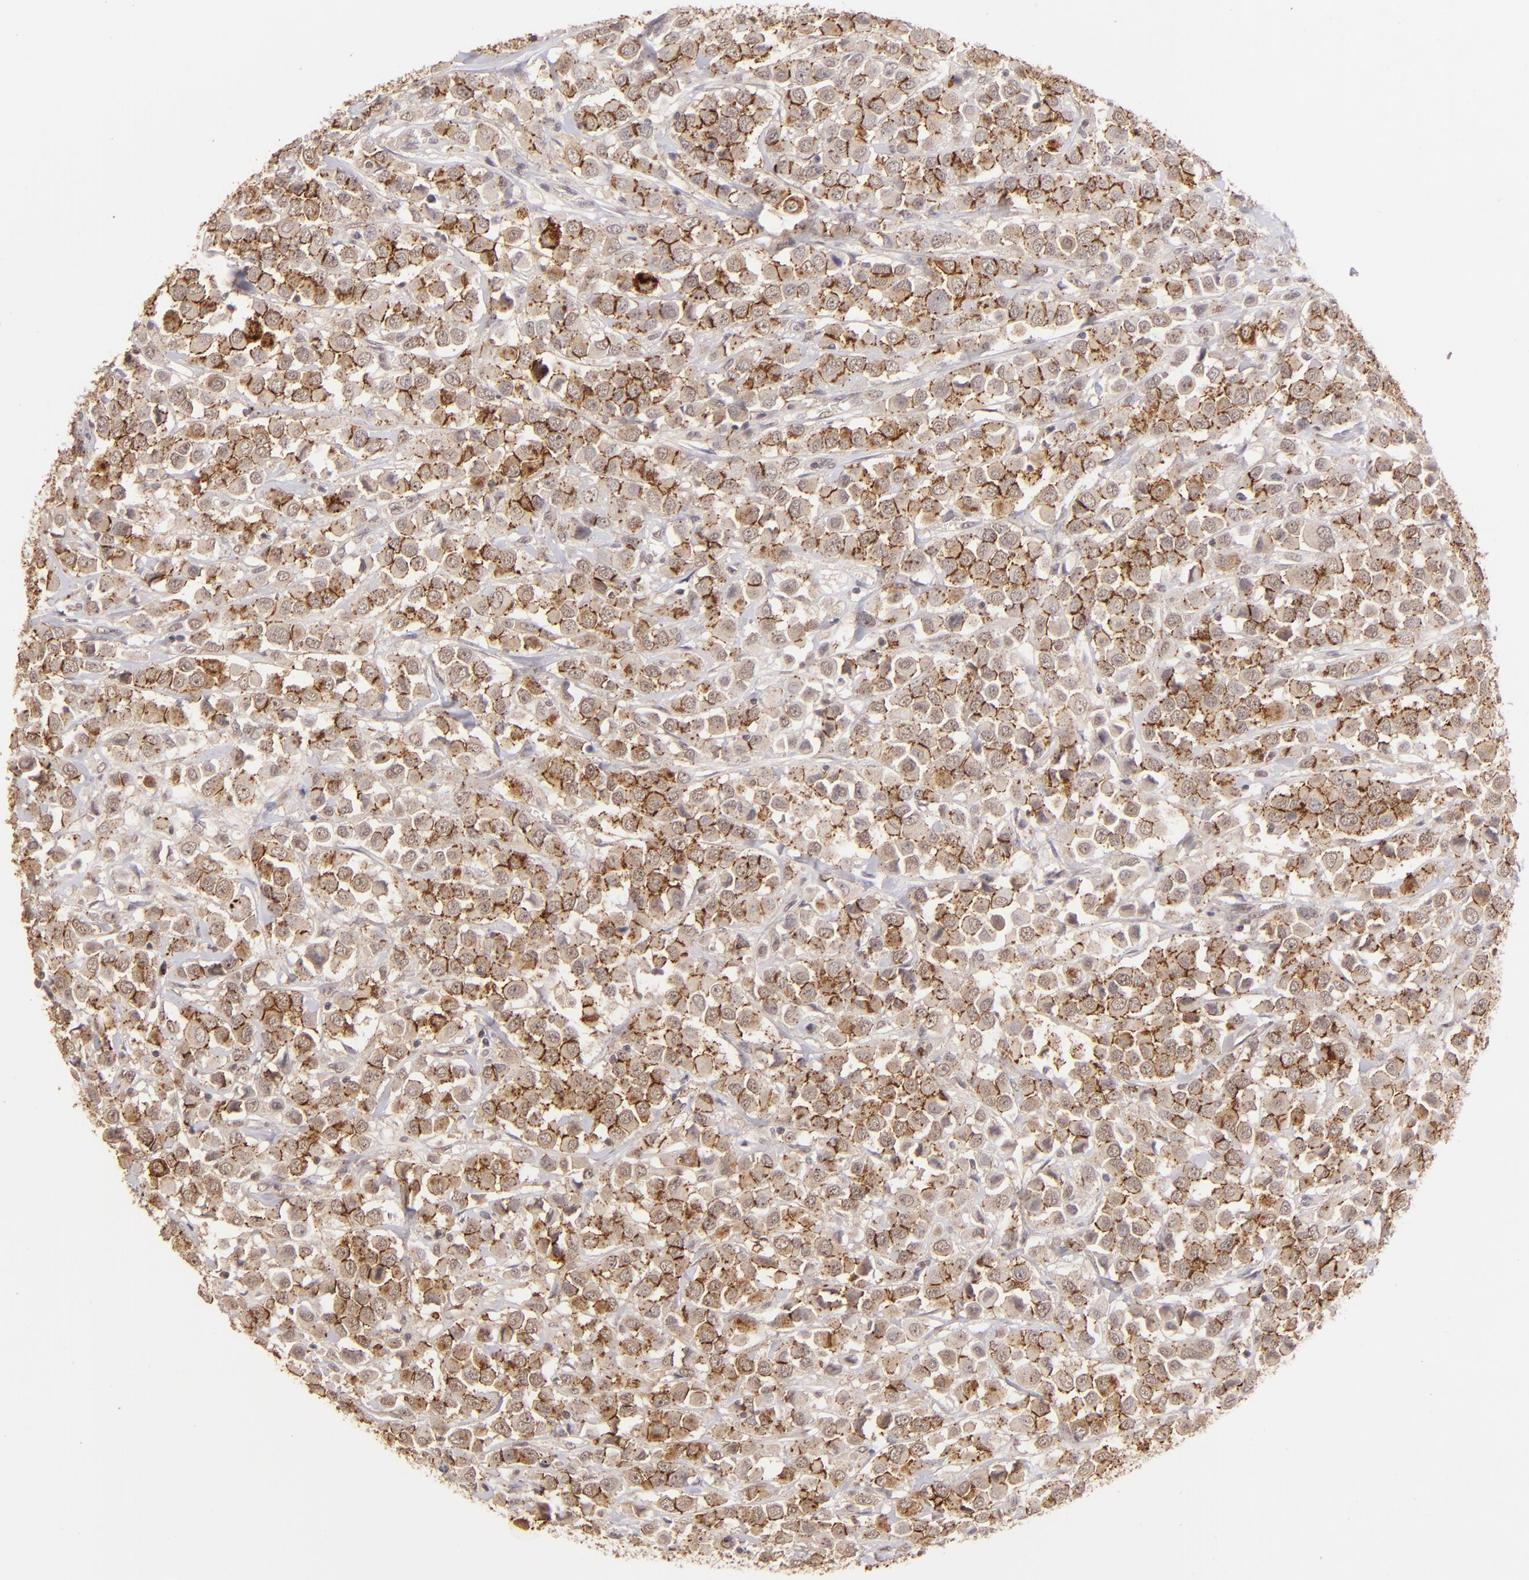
{"staining": {"intensity": "moderate", "quantity": ">75%", "location": "cytoplasmic/membranous"}, "tissue": "breast cancer", "cell_type": "Tumor cells", "image_type": "cancer", "snomed": [{"axis": "morphology", "description": "Duct carcinoma"}, {"axis": "topography", "description": "Breast"}], "caption": "Immunohistochemical staining of breast cancer (infiltrating ductal carcinoma) exhibits moderate cytoplasmic/membranous protein staining in about >75% of tumor cells.", "gene": "CLDN1", "patient": {"sex": "female", "age": 61}}